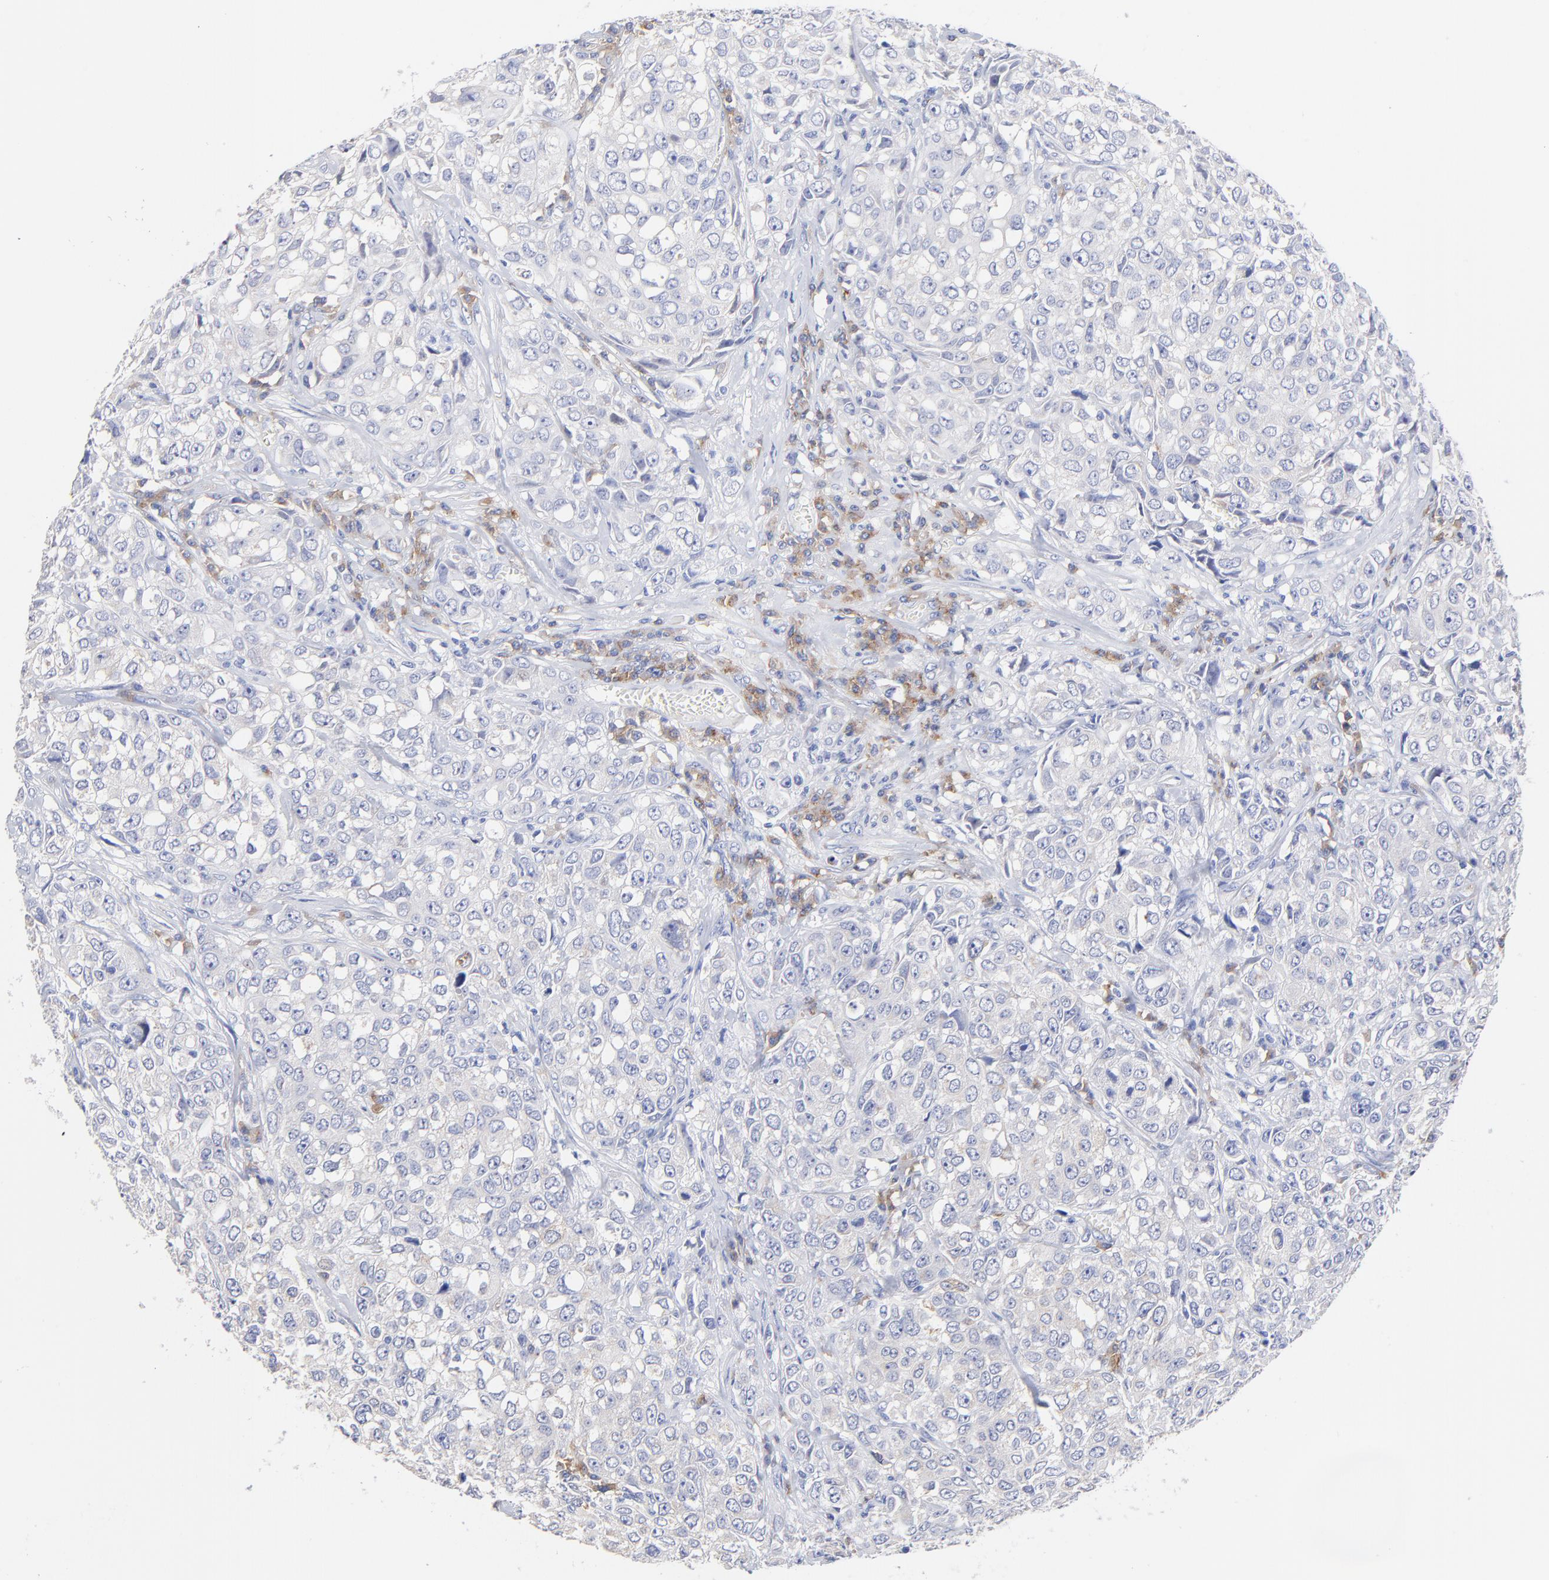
{"staining": {"intensity": "negative", "quantity": "none", "location": "none"}, "tissue": "urothelial cancer", "cell_type": "Tumor cells", "image_type": "cancer", "snomed": [{"axis": "morphology", "description": "Urothelial carcinoma, High grade"}, {"axis": "topography", "description": "Urinary bladder"}], "caption": "Immunohistochemical staining of human urothelial cancer shows no significant positivity in tumor cells.", "gene": "LAX1", "patient": {"sex": "female", "age": 75}}